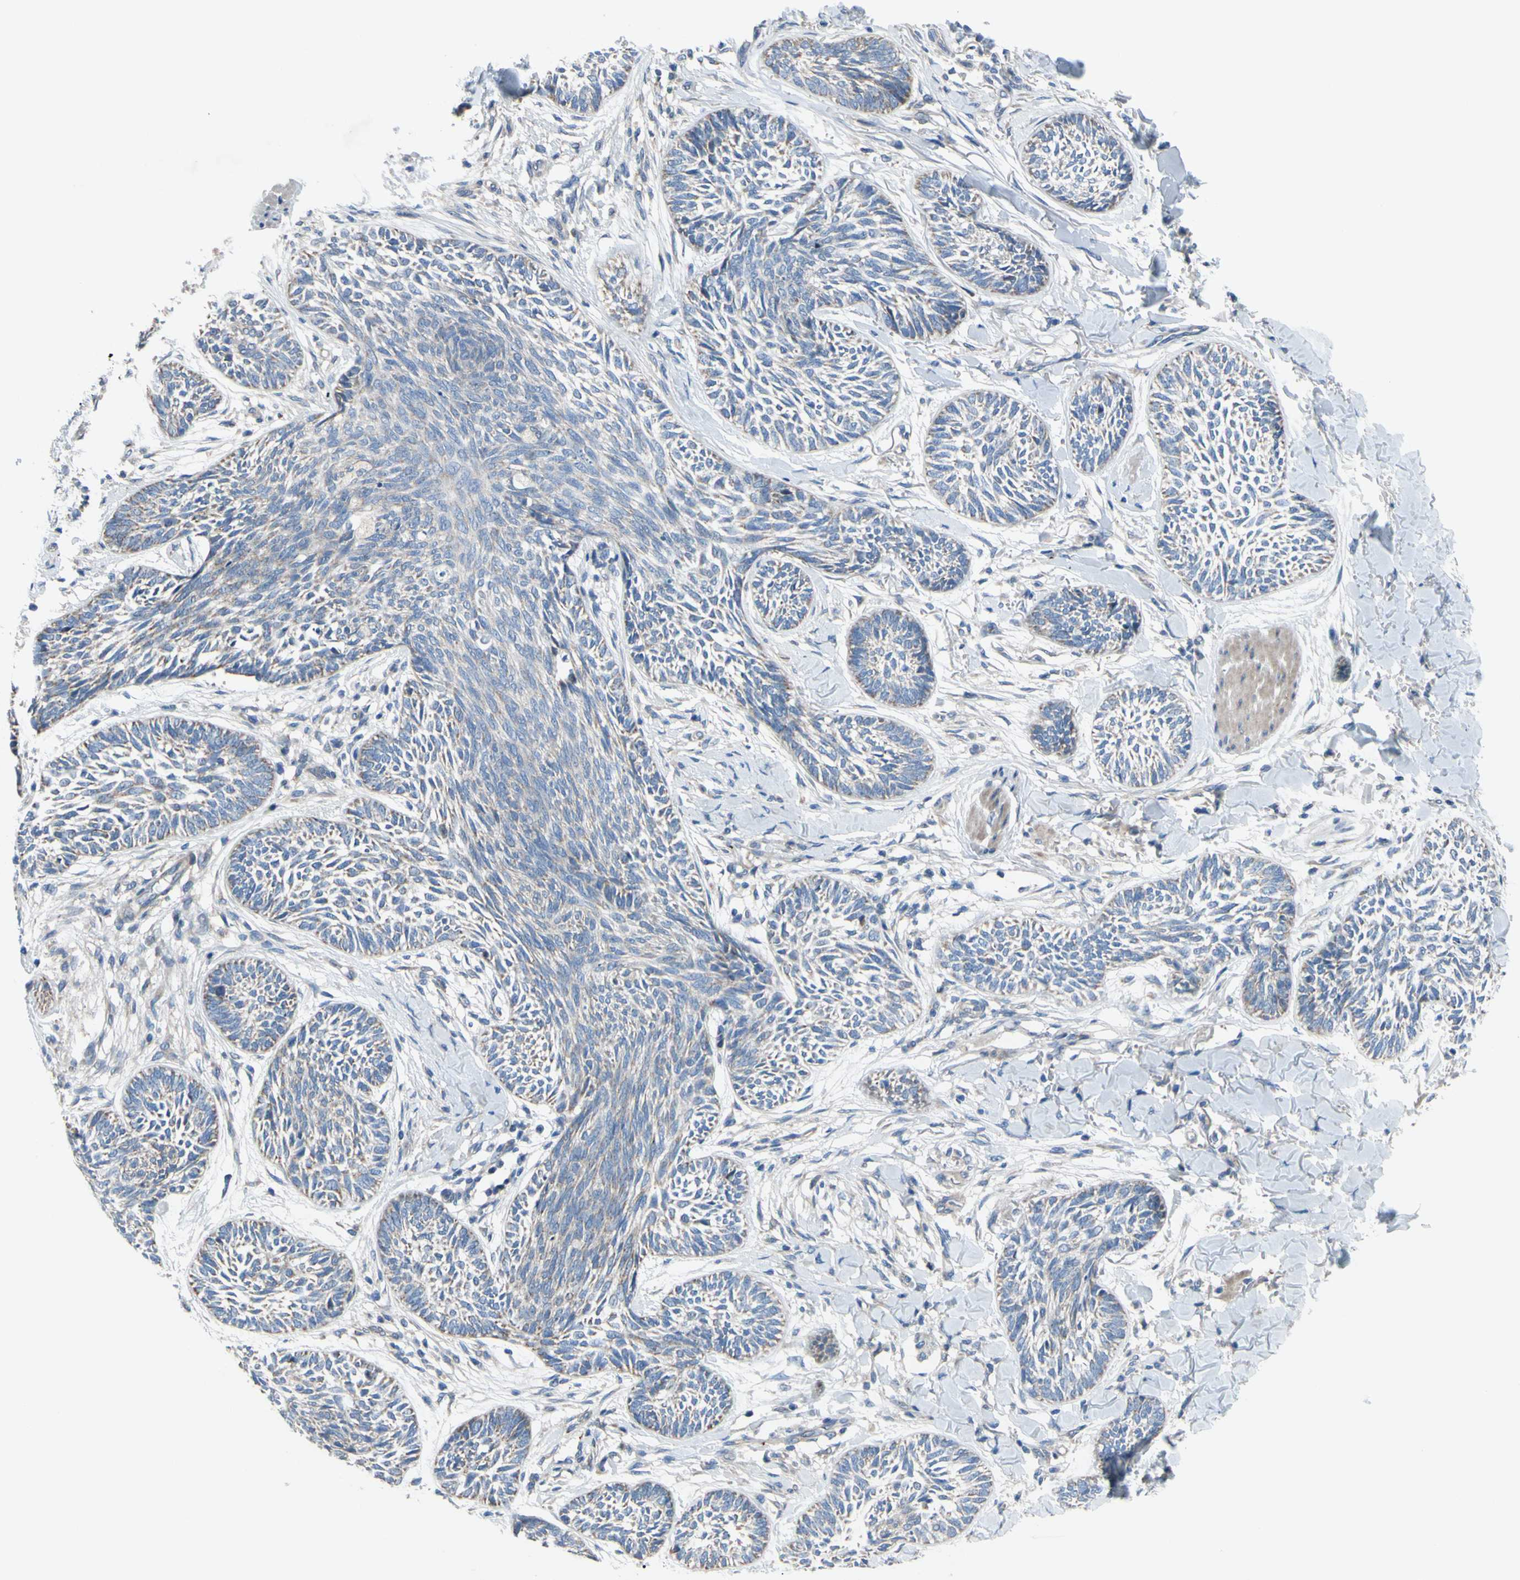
{"staining": {"intensity": "moderate", "quantity": "<25%", "location": "cytoplasmic/membranous"}, "tissue": "skin cancer", "cell_type": "Tumor cells", "image_type": "cancer", "snomed": [{"axis": "morphology", "description": "Papilloma, NOS"}, {"axis": "morphology", "description": "Basal cell carcinoma"}, {"axis": "topography", "description": "Skin"}], "caption": "DAB (3,3'-diaminobenzidine) immunohistochemical staining of human skin papilloma demonstrates moderate cytoplasmic/membranous protein expression in about <25% of tumor cells. The staining is performed using DAB brown chromogen to label protein expression. The nuclei are counter-stained blue using hematoxylin.", "gene": "GRAMD2B", "patient": {"sex": "male", "age": 87}}